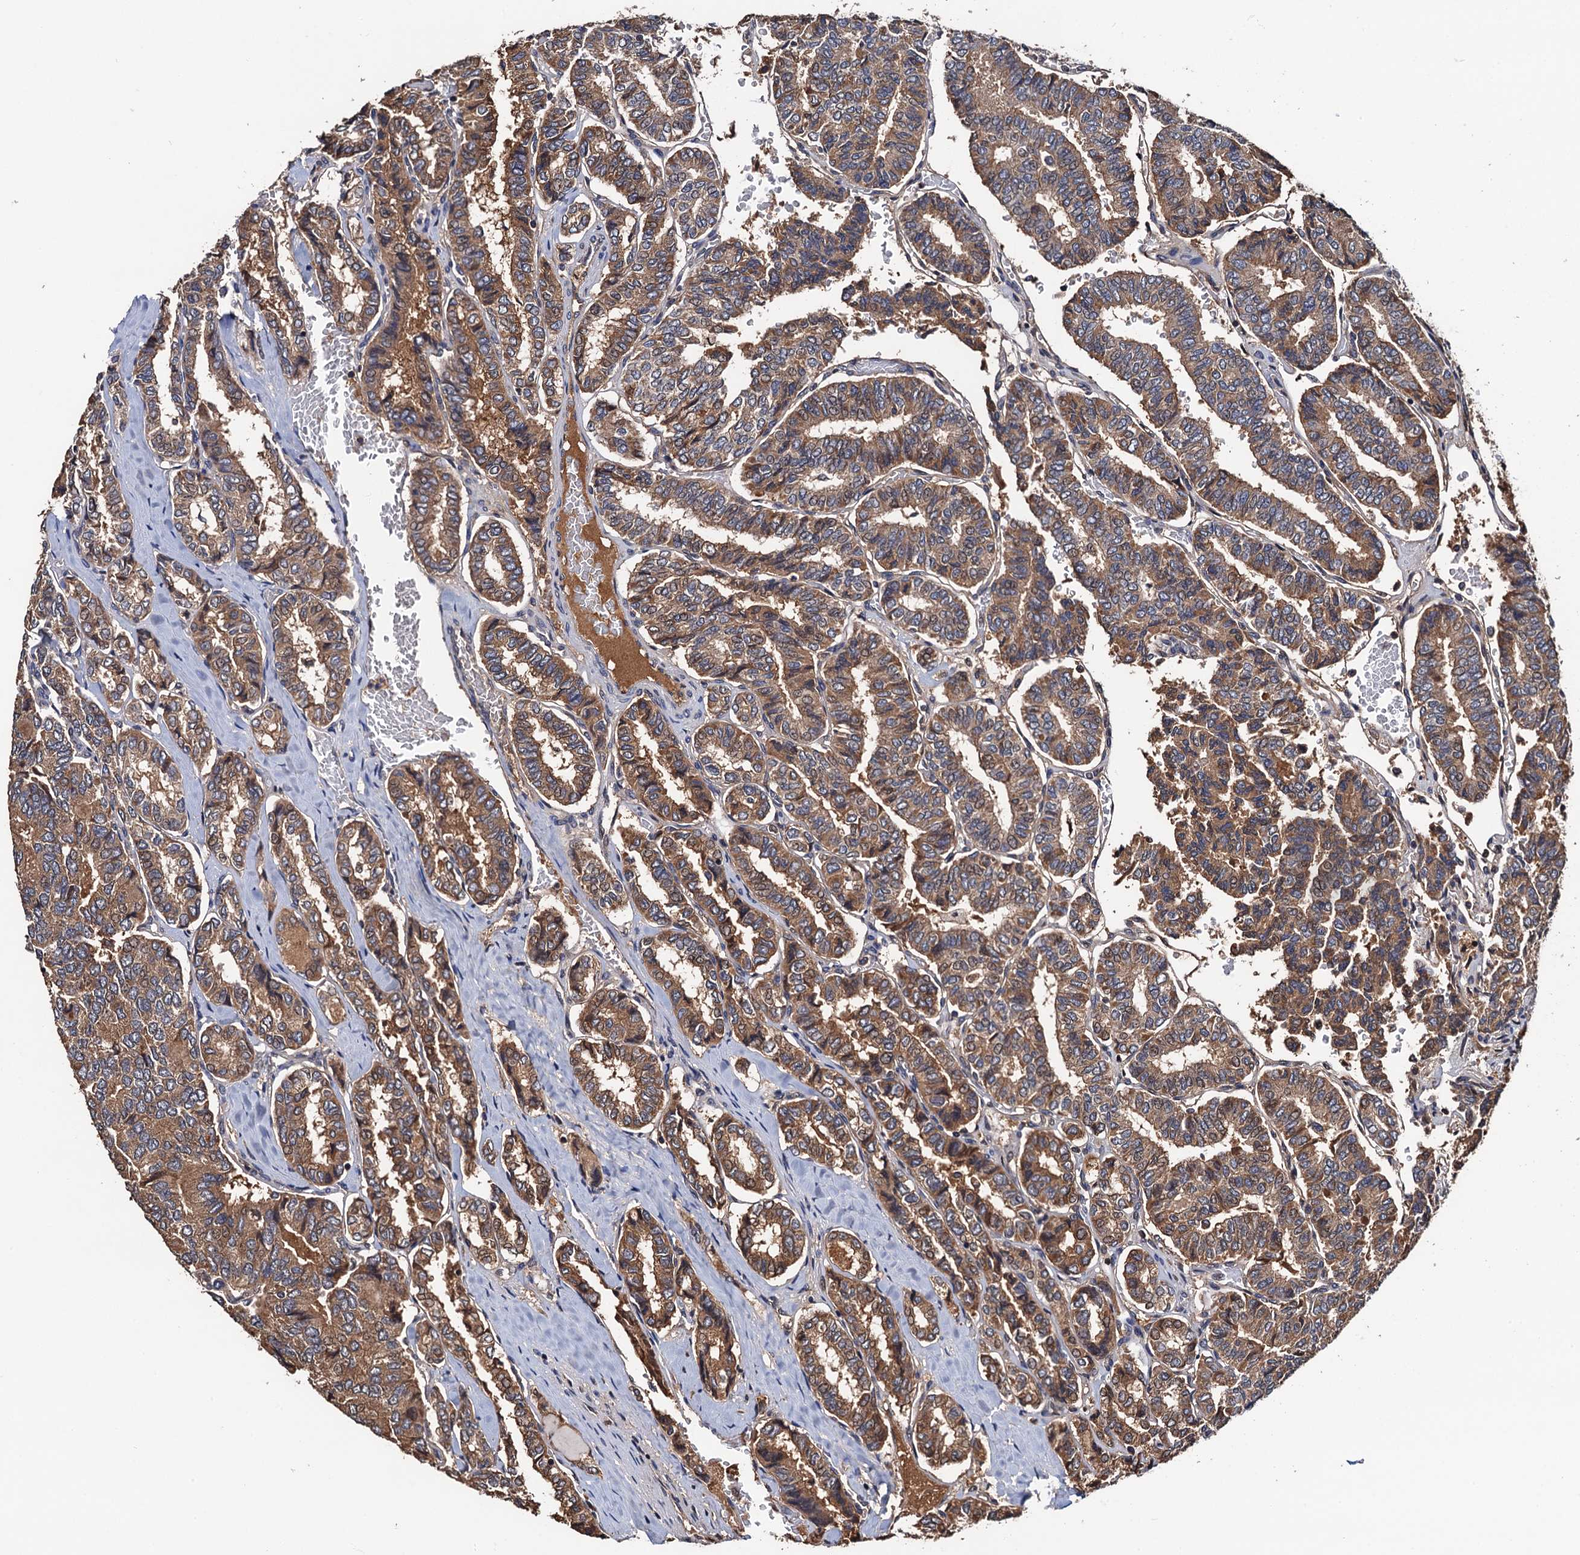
{"staining": {"intensity": "moderate", "quantity": ">75%", "location": "cytoplasmic/membranous"}, "tissue": "thyroid cancer", "cell_type": "Tumor cells", "image_type": "cancer", "snomed": [{"axis": "morphology", "description": "Papillary adenocarcinoma, NOS"}, {"axis": "topography", "description": "Thyroid gland"}], "caption": "Tumor cells demonstrate medium levels of moderate cytoplasmic/membranous positivity in about >75% of cells in thyroid cancer.", "gene": "RGS11", "patient": {"sex": "female", "age": 35}}